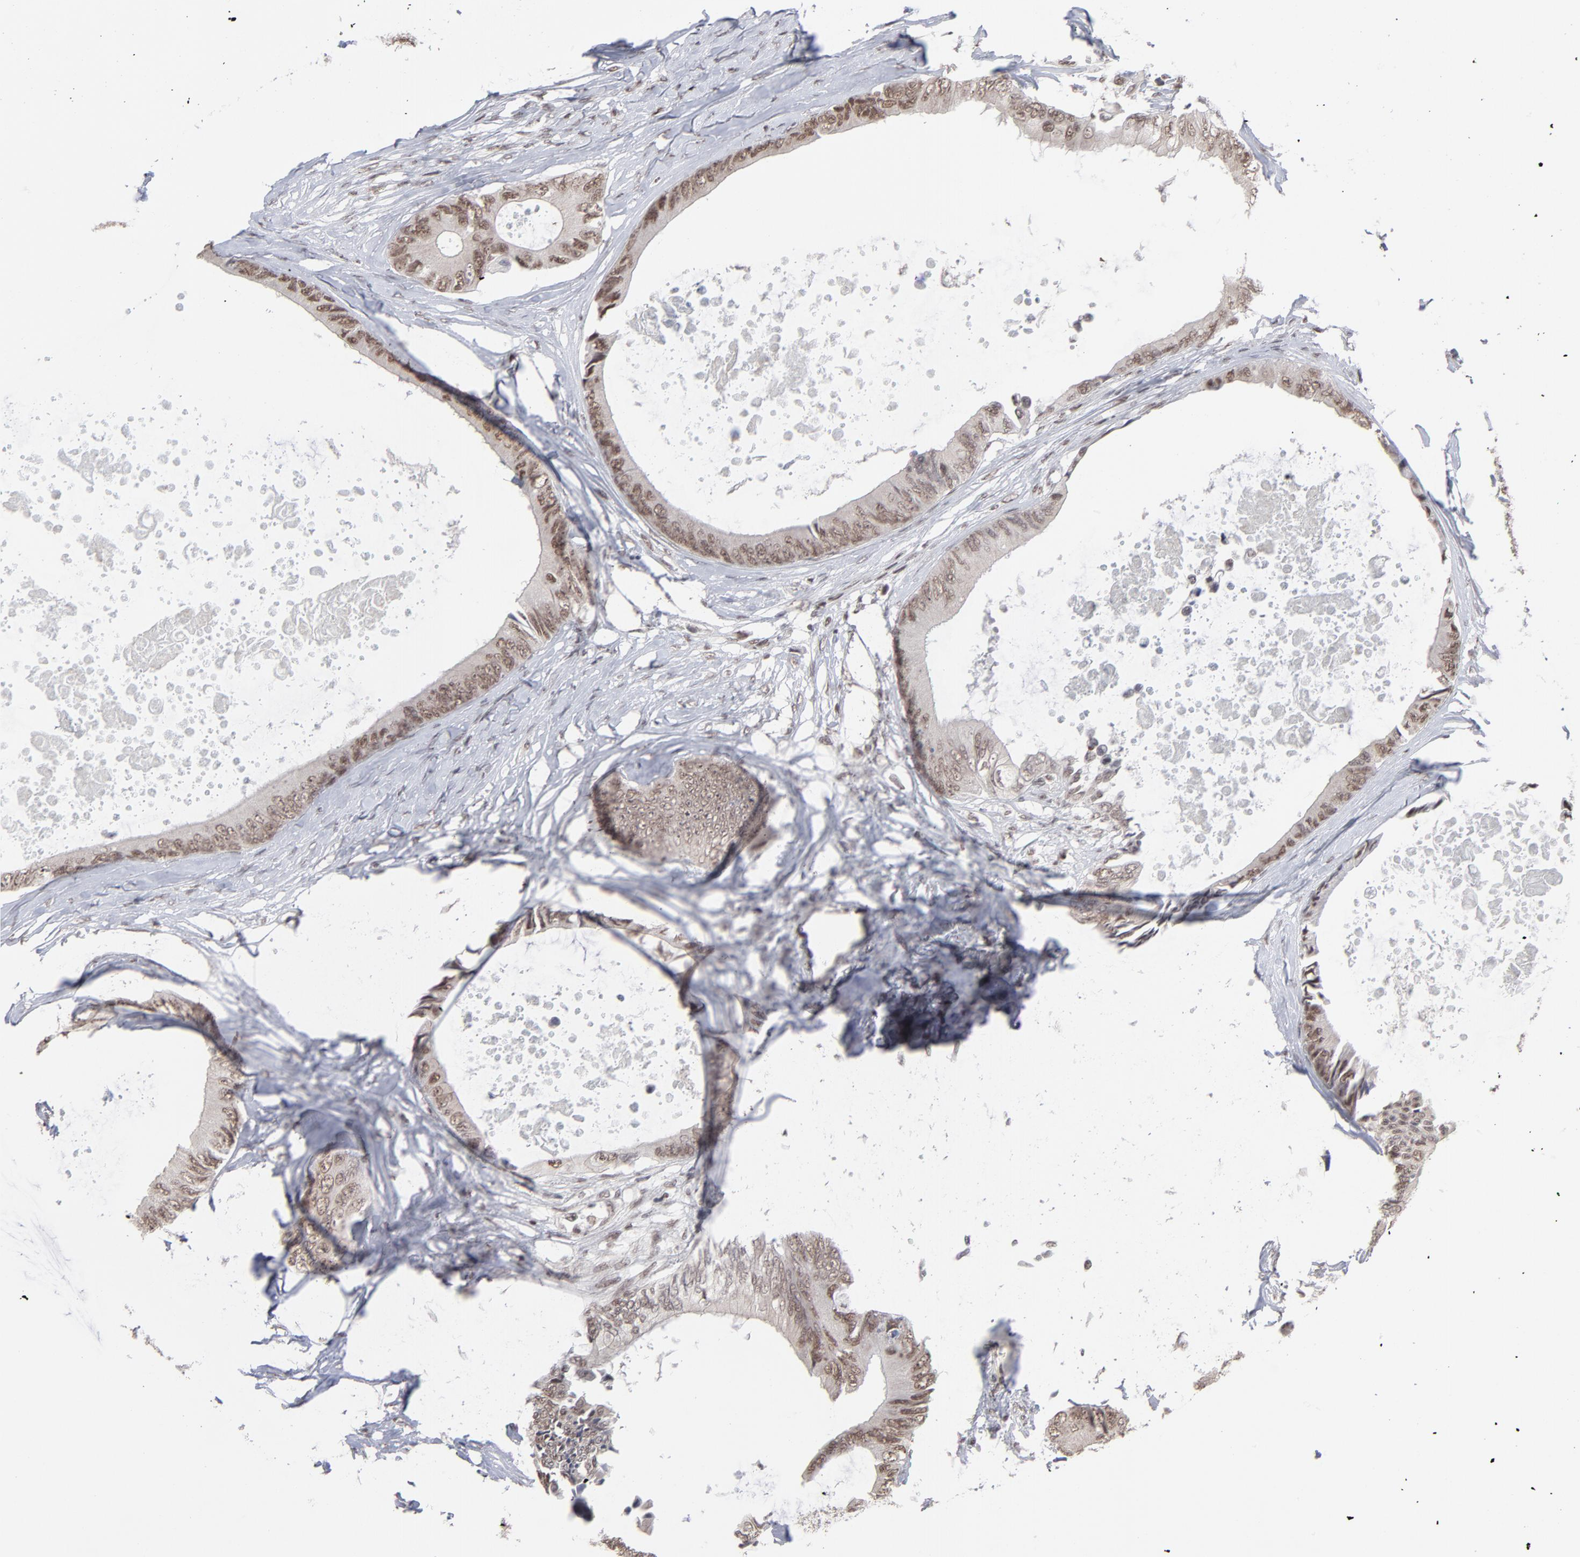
{"staining": {"intensity": "moderate", "quantity": ">75%", "location": "cytoplasmic/membranous,nuclear"}, "tissue": "colorectal cancer", "cell_type": "Tumor cells", "image_type": "cancer", "snomed": [{"axis": "morphology", "description": "Normal tissue, NOS"}, {"axis": "morphology", "description": "Adenocarcinoma, NOS"}, {"axis": "topography", "description": "Rectum"}, {"axis": "topography", "description": "Peripheral nerve tissue"}], "caption": "Tumor cells display medium levels of moderate cytoplasmic/membranous and nuclear expression in about >75% of cells in colorectal cancer.", "gene": "ZNF3", "patient": {"sex": "female", "age": 77}}